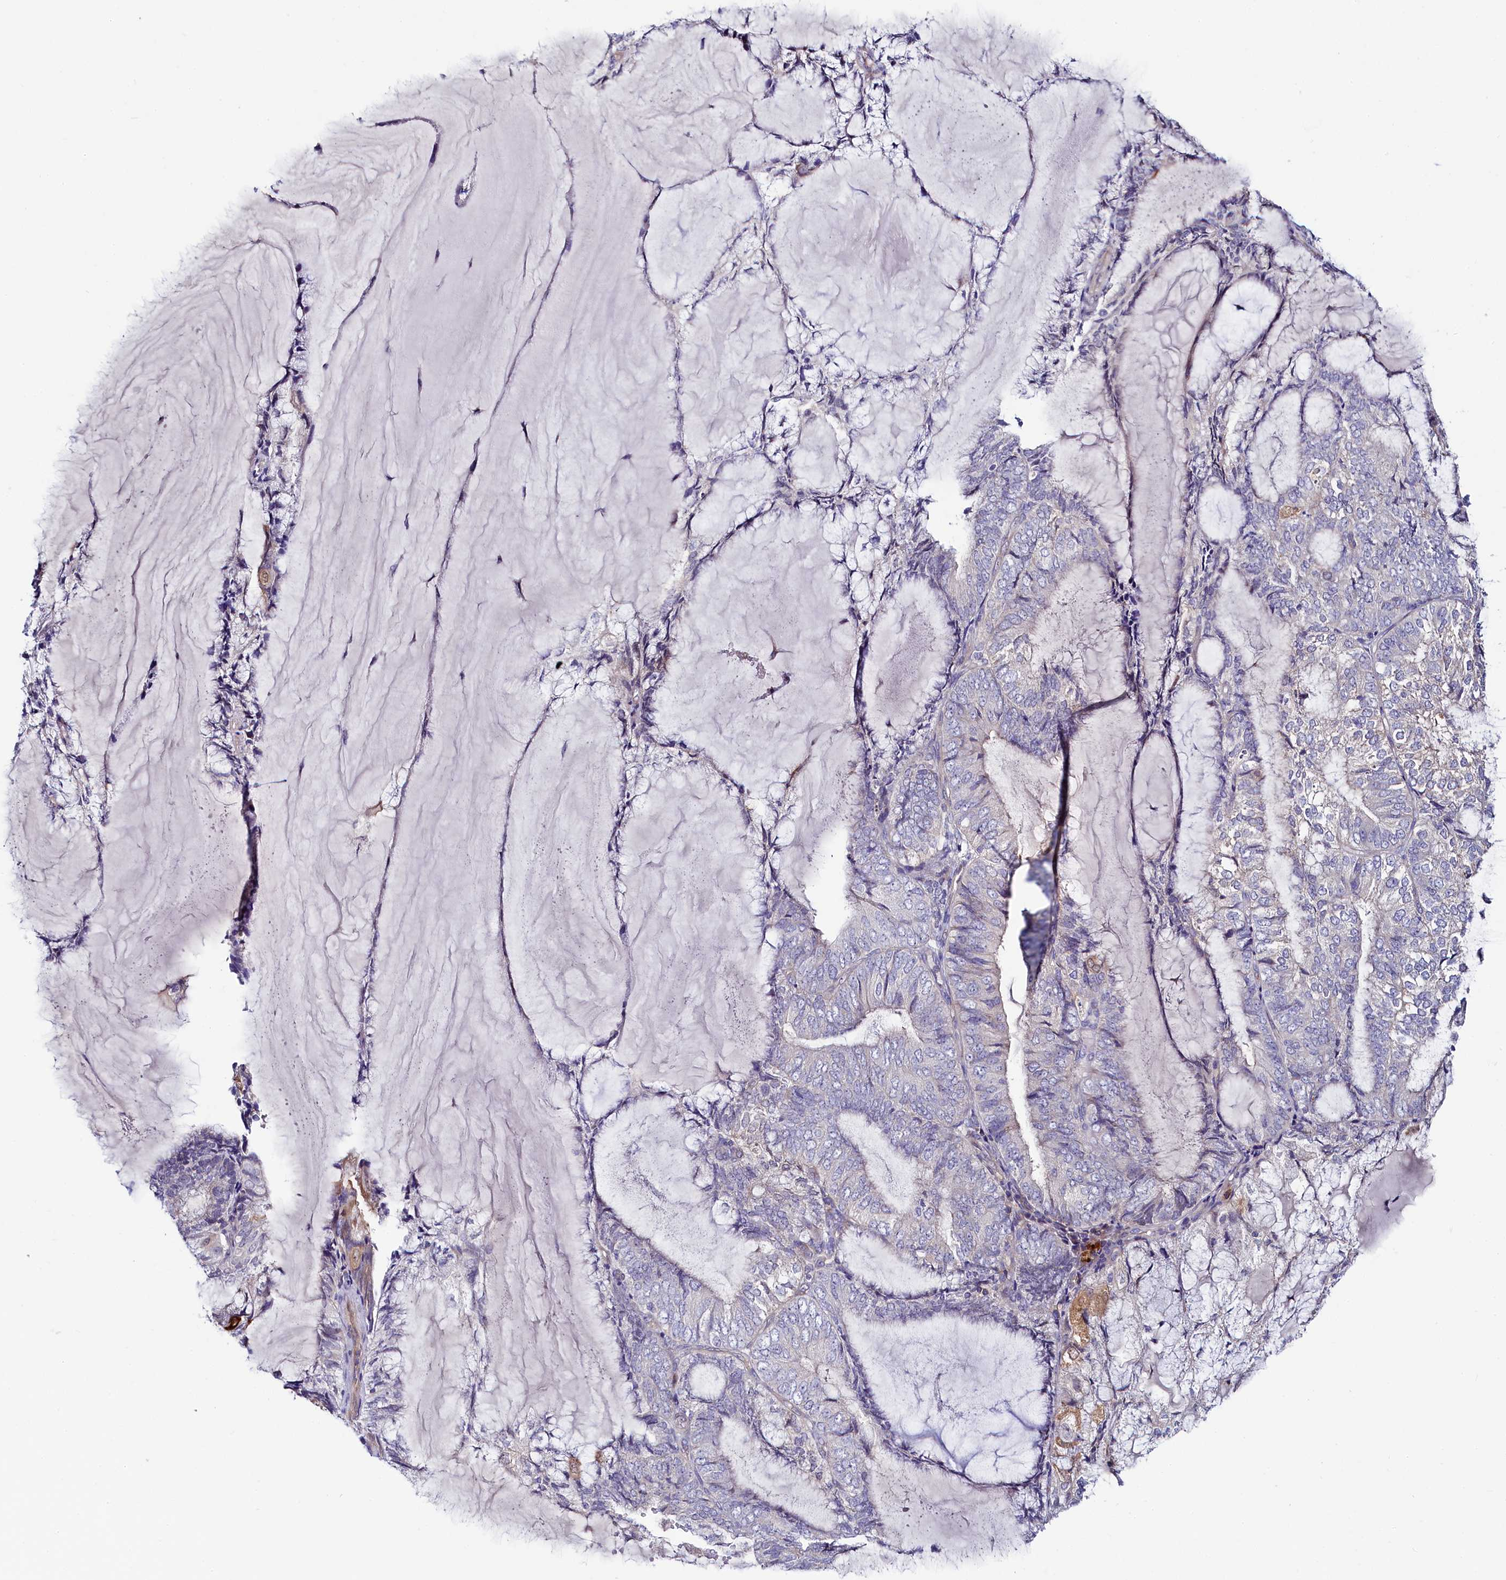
{"staining": {"intensity": "weak", "quantity": "<25%", "location": "cytoplasmic/membranous"}, "tissue": "endometrial cancer", "cell_type": "Tumor cells", "image_type": "cancer", "snomed": [{"axis": "morphology", "description": "Adenocarcinoma, NOS"}, {"axis": "topography", "description": "Endometrium"}], "caption": "DAB immunohistochemical staining of human endometrial adenocarcinoma reveals no significant staining in tumor cells.", "gene": "ASTE1", "patient": {"sex": "female", "age": 81}}